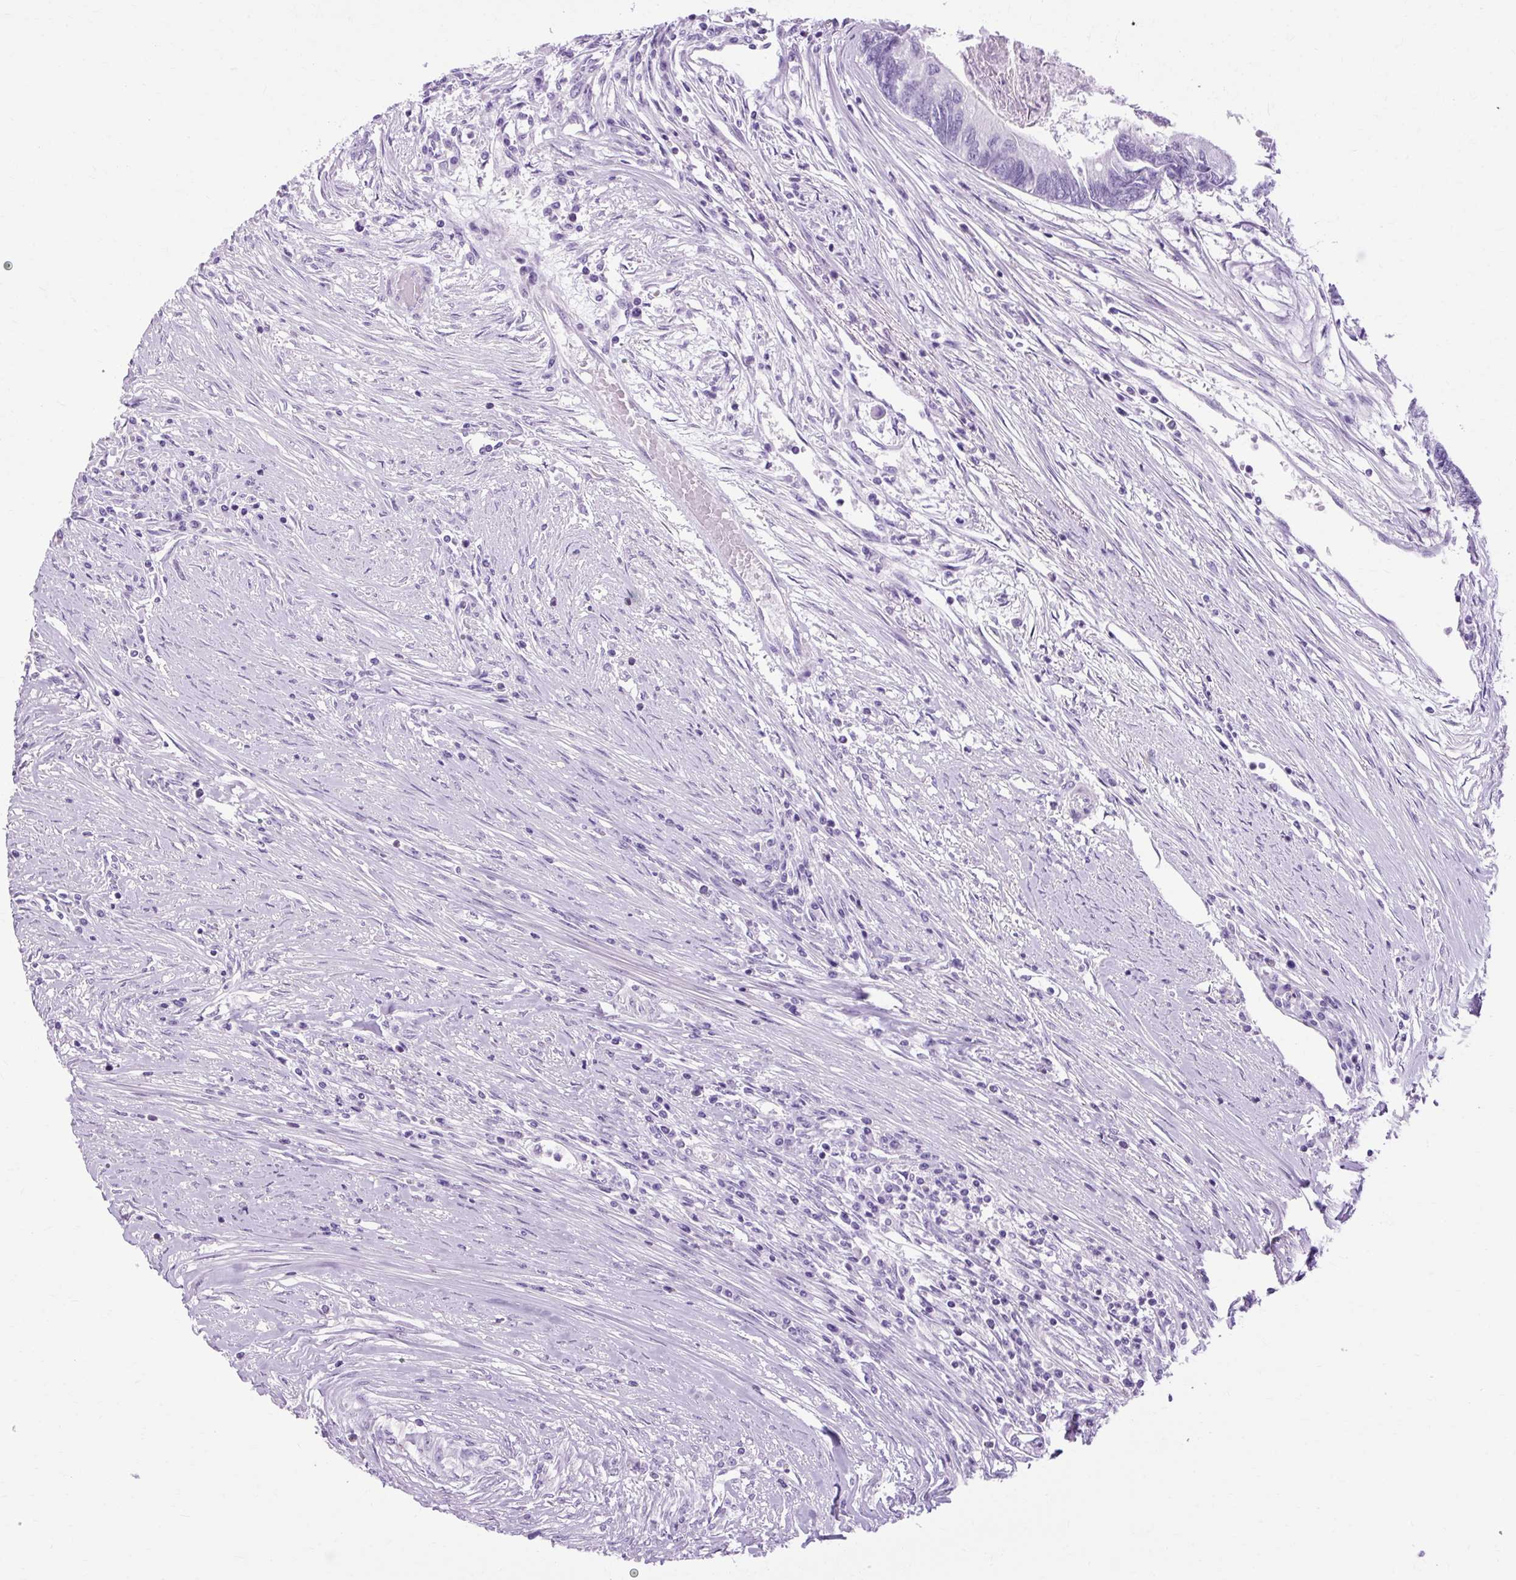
{"staining": {"intensity": "negative", "quantity": "none", "location": "none"}, "tissue": "colorectal cancer", "cell_type": "Tumor cells", "image_type": "cancer", "snomed": [{"axis": "morphology", "description": "Adenocarcinoma, NOS"}, {"axis": "topography", "description": "Colon"}], "caption": "Adenocarcinoma (colorectal) stained for a protein using IHC exhibits no positivity tumor cells.", "gene": "OOEP", "patient": {"sex": "female", "age": 67}}